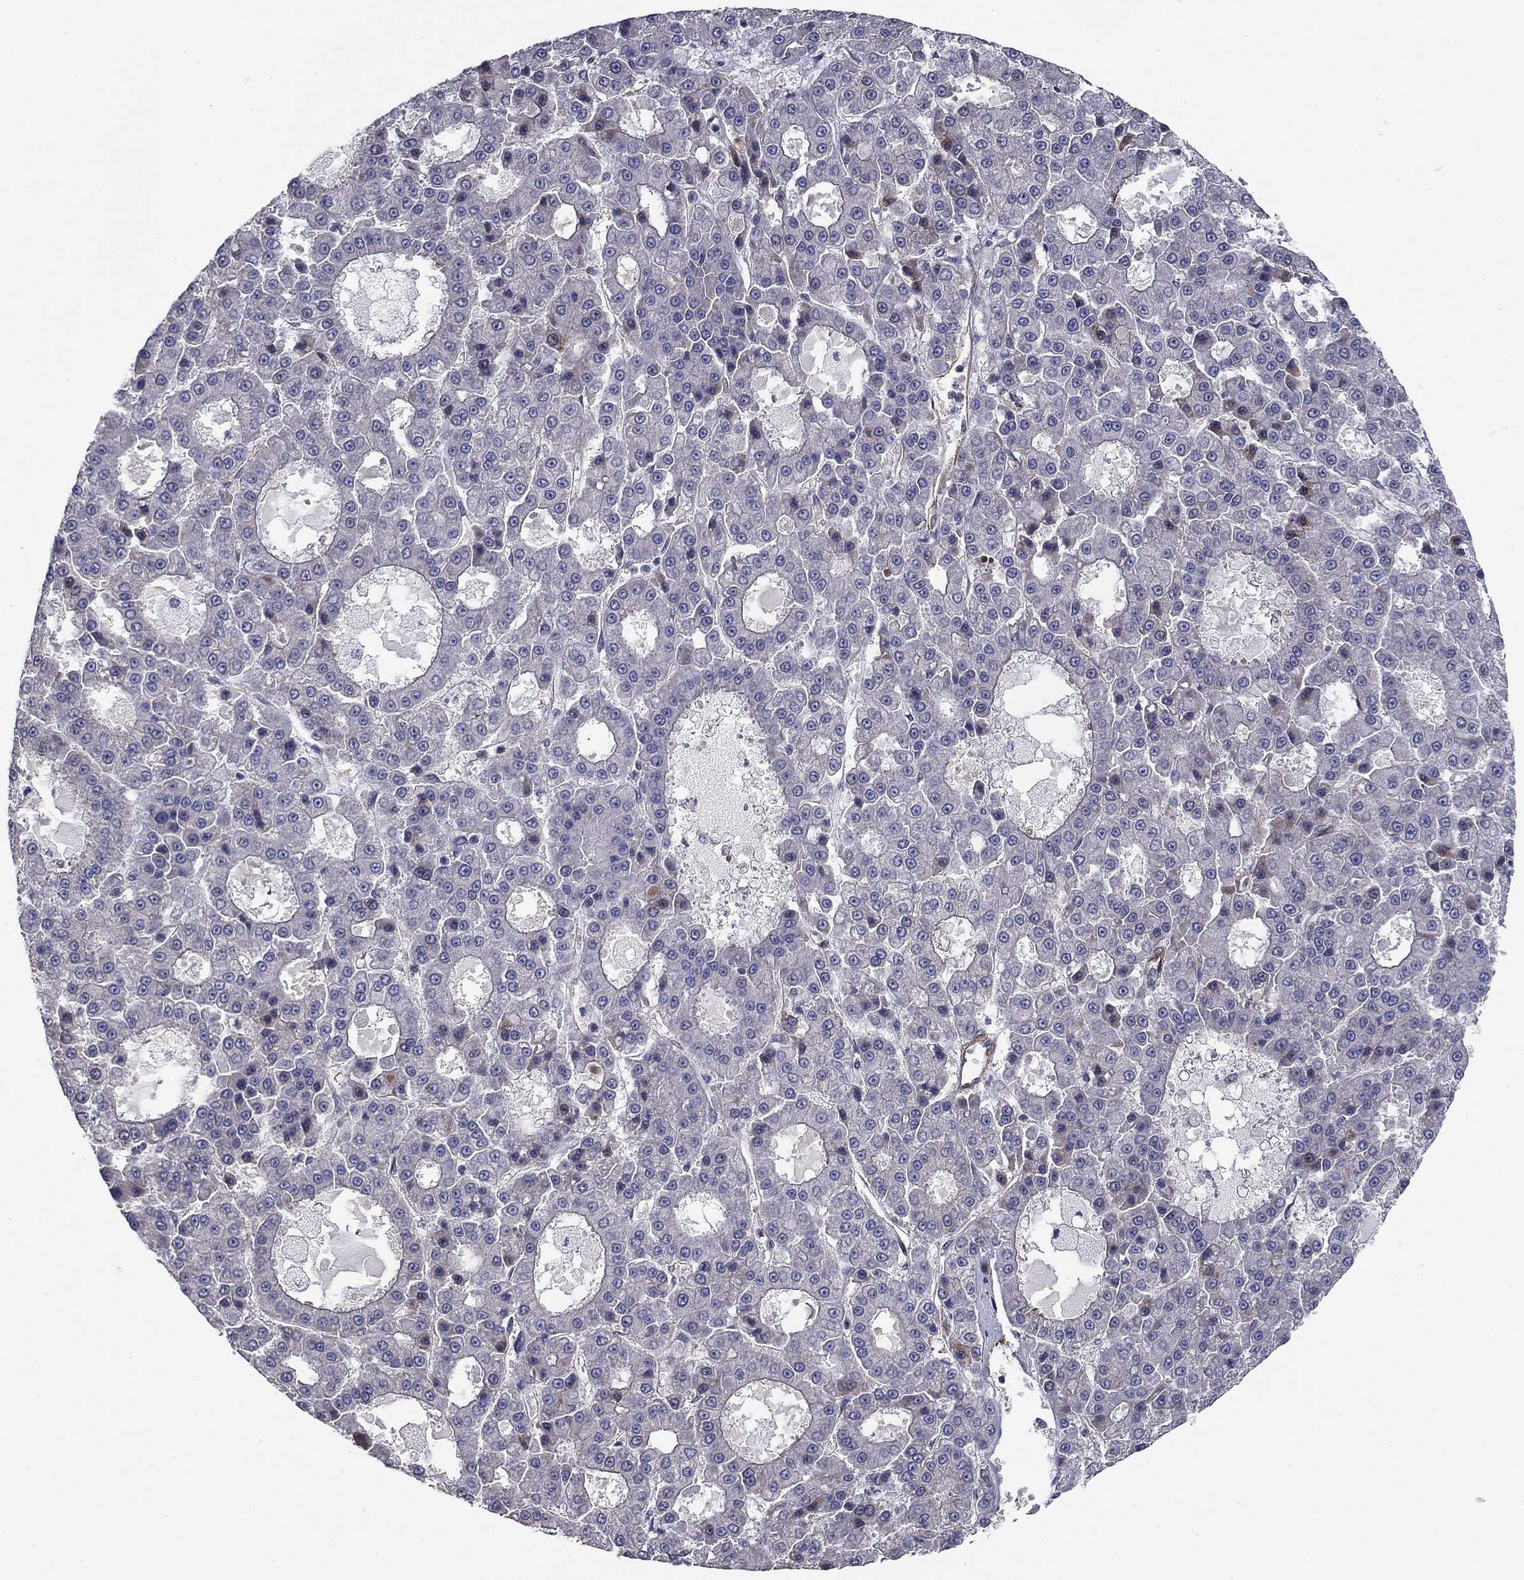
{"staining": {"intensity": "negative", "quantity": "none", "location": "none"}, "tissue": "liver cancer", "cell_type": "Tumor cells", "image_type": "cancer", "snomed": [{"axis": "morphology", "description": "Carcinoma, Hepatocellular, NOS"}, {"axis": "topography", "description": "Liver"}], "caption": "Human liver hepatocellular carcinoma stained for a protein using IHC reveals no positivity in tumor cells.", "gene": "SYNC", "patient": {"sex": "male", "age": 70}}